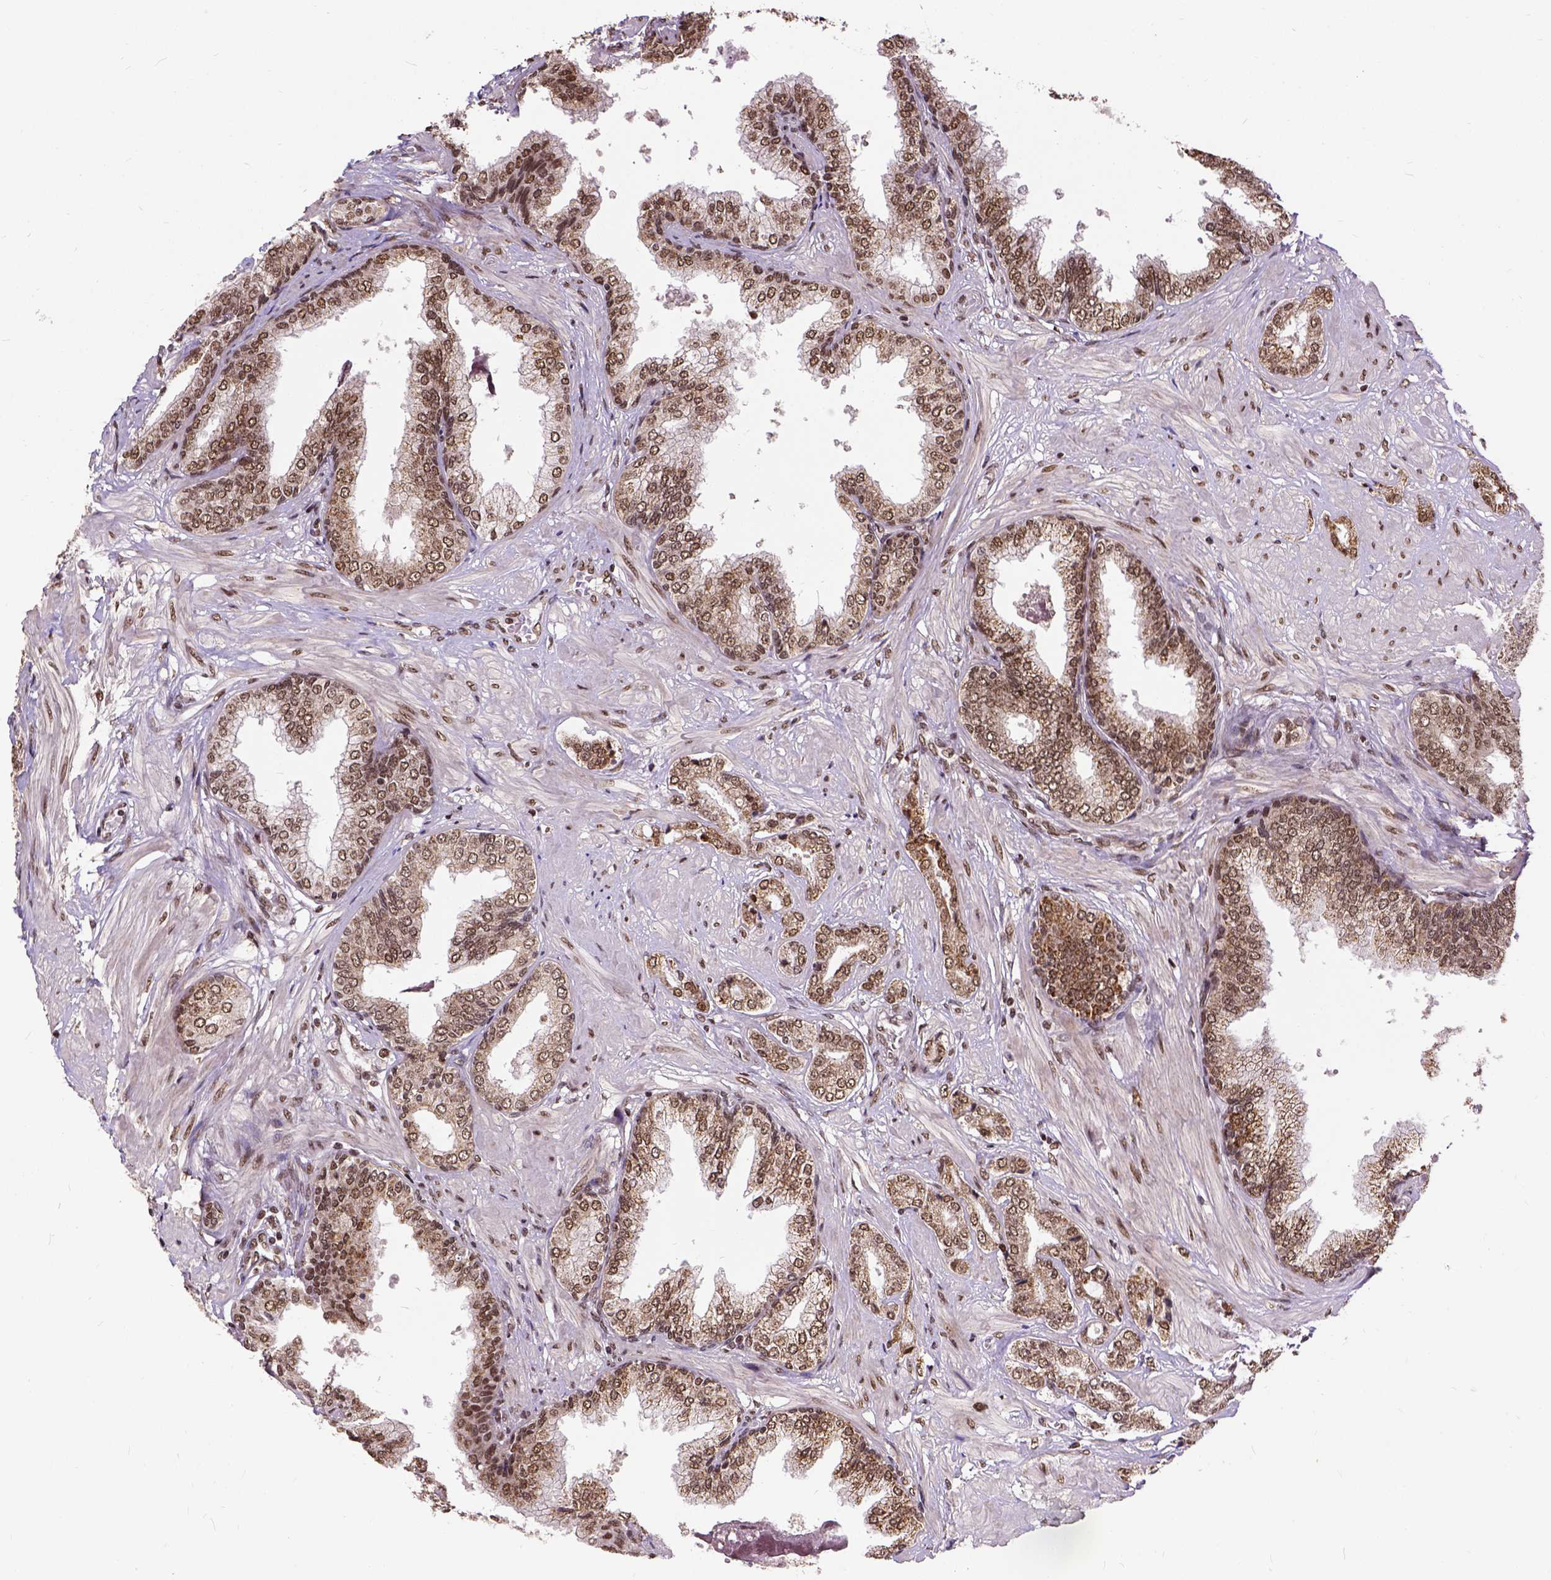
{"staining": {"intensity": "moderate", "quantity": ">75%", "location": "cytoplasmic/membranous,nuclear"}, "tissue": "prostate cancer", "cell_type": "Tumor cells", "image_type": "cancer", "snomed": [{"axis": "morphology", "description": "Adenocarcinoma, Low grade"}, {"axis": "topography", "description": "Prostate"}], "caption": "Immunohistochemistry of human prostate cancer reveals medium levels of moderate cytoplasmic/membranous and nuclear staining in approximately >75% of tumor cells.", "gene": "NACC1", "patient": {"sex": "male", "age": 55}}